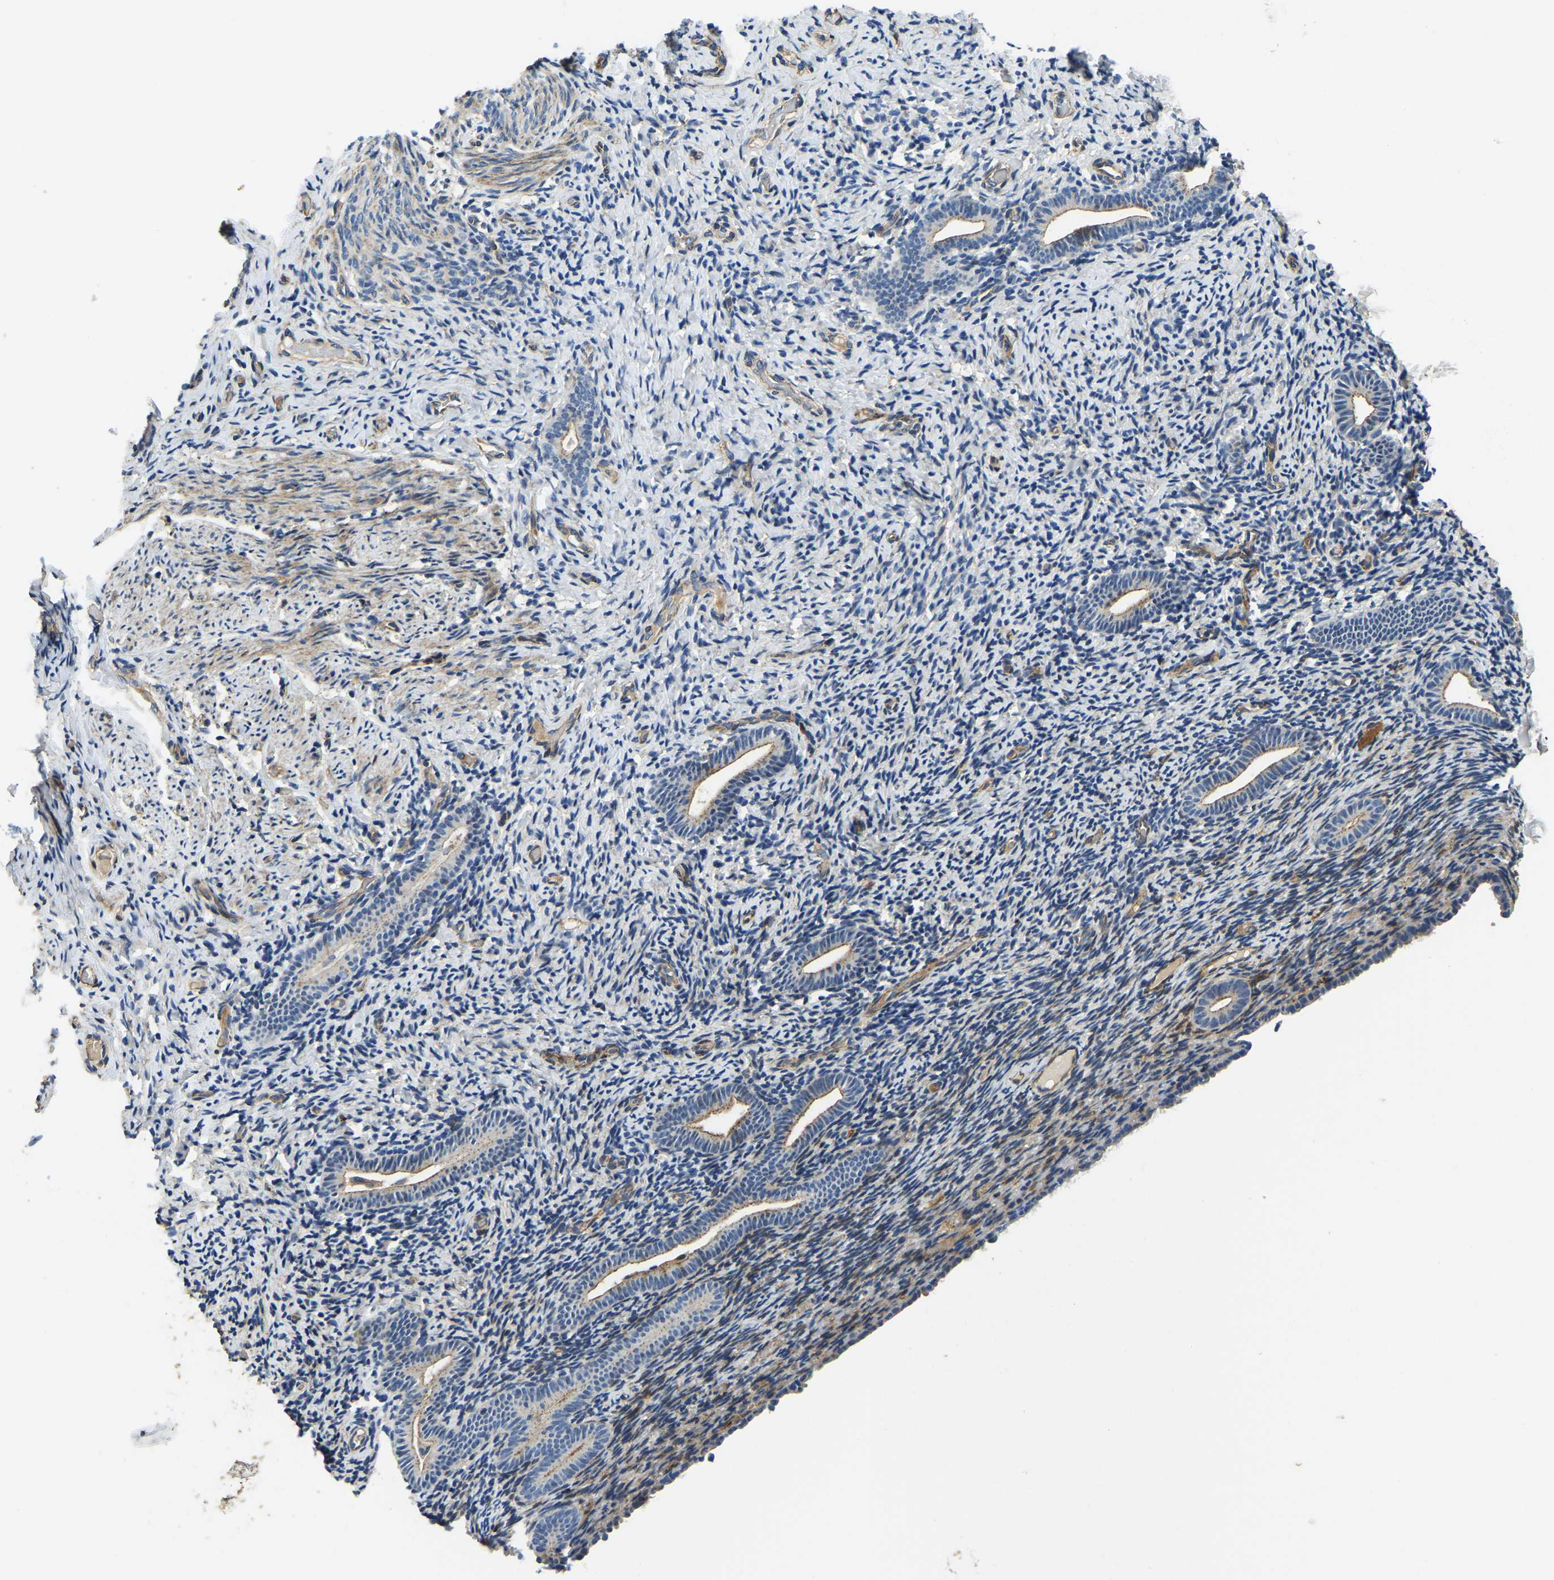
{"staining": {"intensity": "weak", "quantity": "<25%", "location": "cytoplasmic/membranous"}, "tissue": "endometrium", "cell_type": "Cells in endometrial stroma", "image_type": "normal", "snomed": [{"axis": "morphology", "description": "Normal tissue, NOS"}, {"axis": "topography", "description": "Endometrium"}], "caption": "The immunohistochemistry (IHC) photomicrograph has no significant positivity in cells in endometrial stroma of endometrium. (DAB (3,3'-diaminobenzidine) immunohistochemistry (IHC) visualized using brightfield microscopy, high magnification).", "gene": "RNF39", "patient": {"sex": "female", "age": 51}}